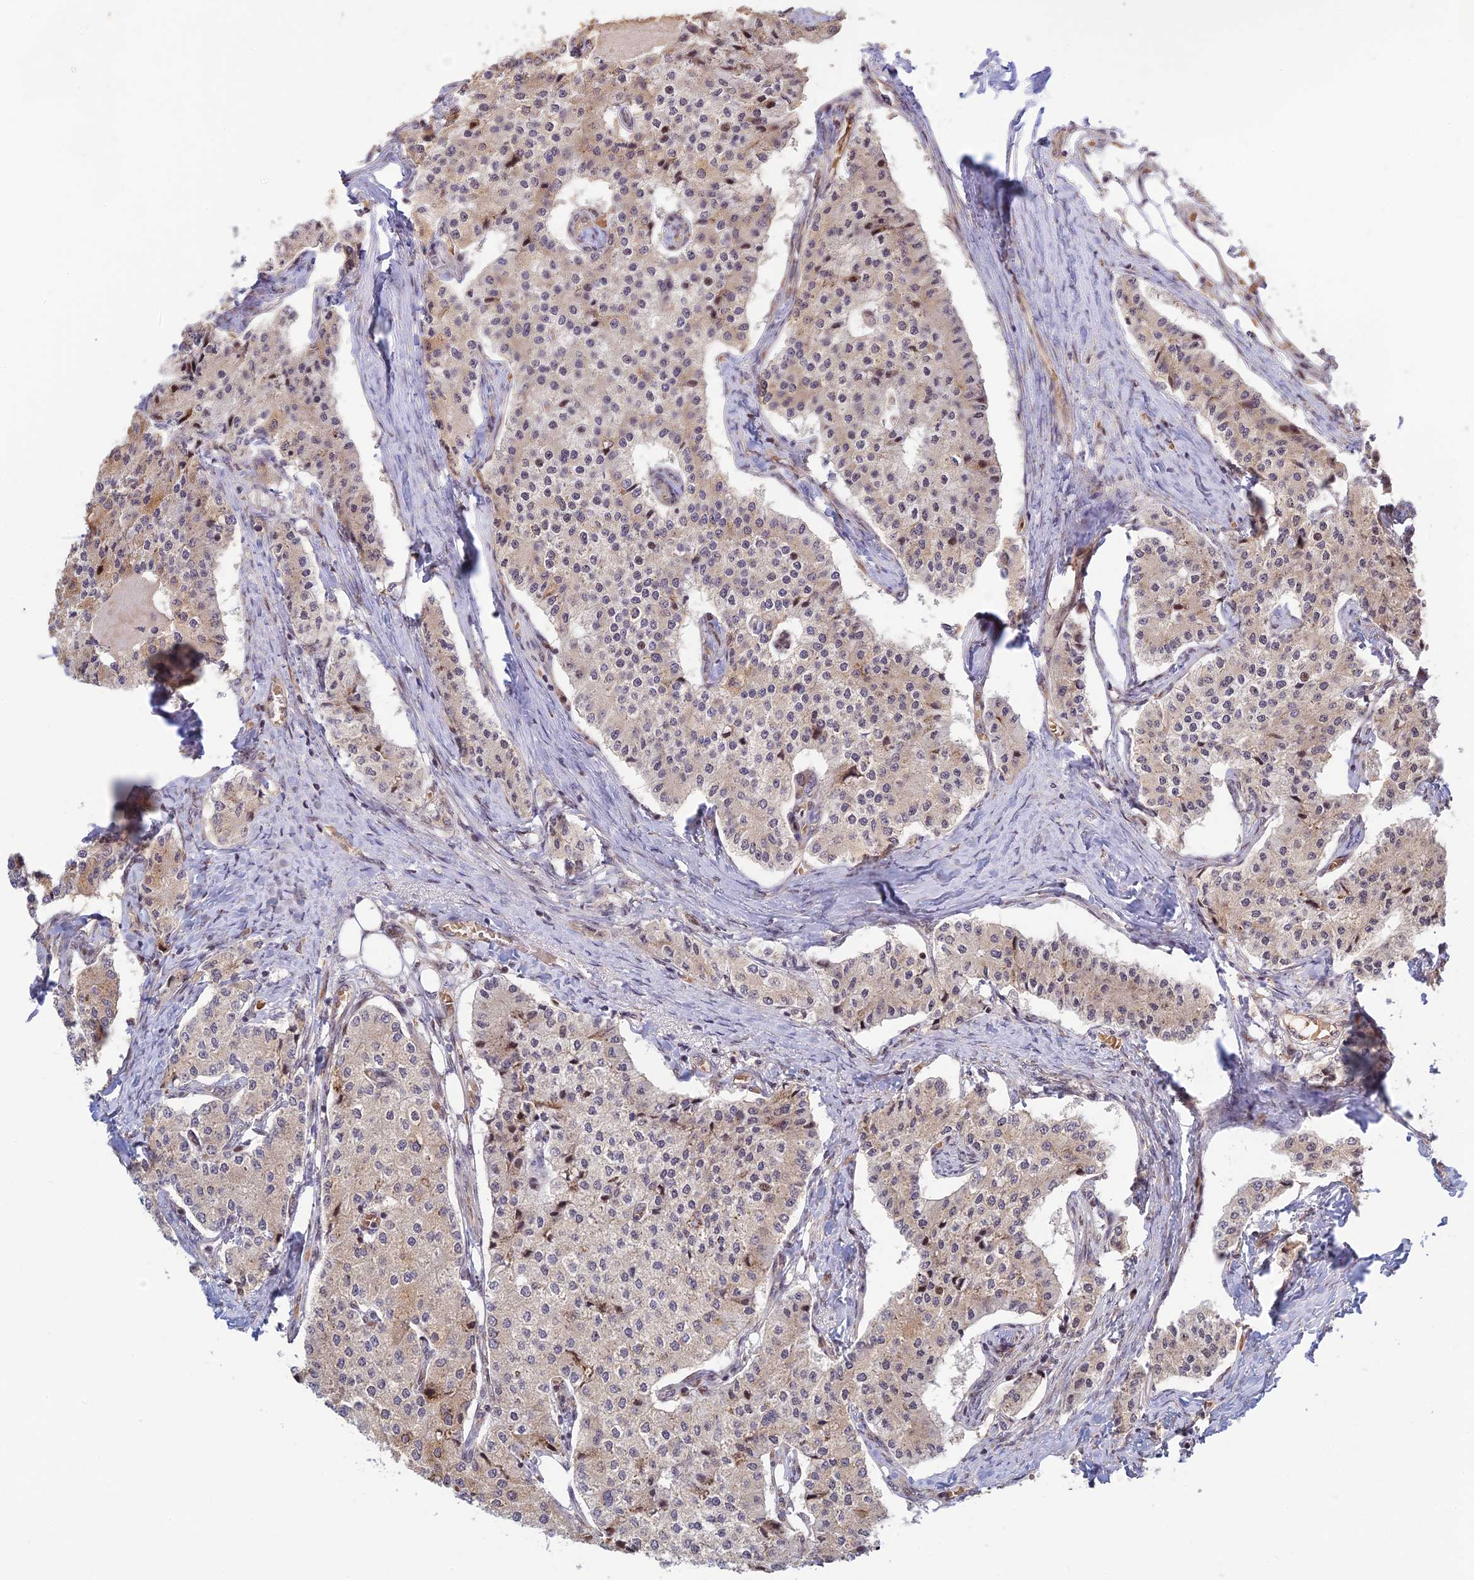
{"staining": {"intensity": "moderate", "quantity": "<25%", "location": "nuclear"}, "tissue": "carcinoid", "cell_type": "Tumor cells", "image_type": "cancer", "snomed": [{"axis": "morphology", "description": "Carcinoid, malignant, NOS"}, {"axis": "topography", "description": "Colon"}], "caption": "Immunohistochemical staining of carcinoid exhibits low levels of moderate nuclear positivity in approximately <25% of tumor cells.", "gene": "UFSP2", "patient": {"sex": "female", "age": 52}}